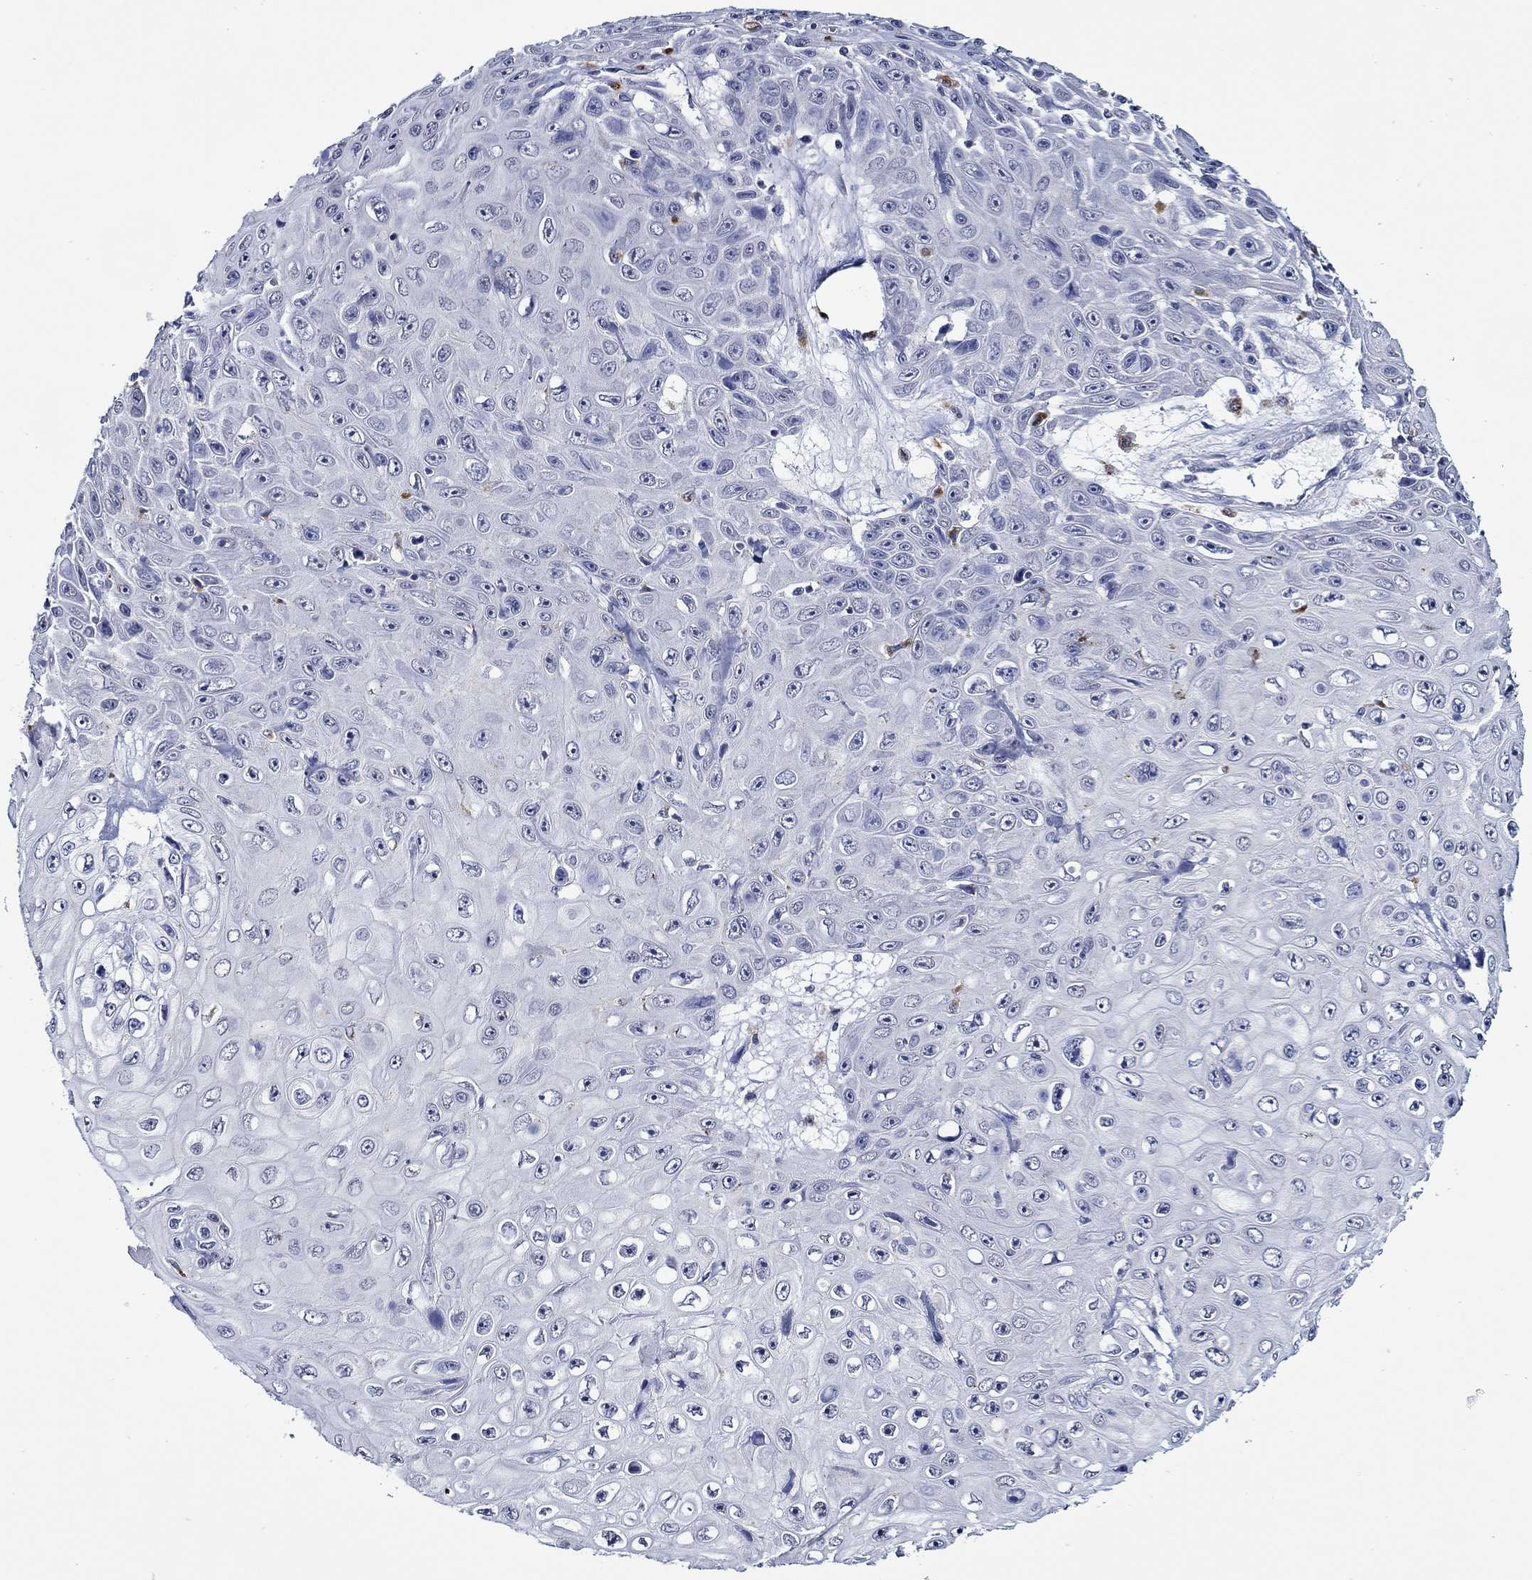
{"staining": {"intensity": "negative", "quantity": "none", "location": "none"}, "tissue": "skin cancer", "cell_type": "Tumor cells", "image_type": "cancer", "snomed": [{"axis": "morphology", "description": "Squamous cell carcinoma, NOS"}, {"axis": "topography", "description": "Skin"}], "caption": "Human skin cancer (squamous cell carcinoma) stained for a protein using immunohistochemistry displays no positivity in tumor cells.", "gene": "GATA2", "patient": {"sex": "male", "age": 82}}